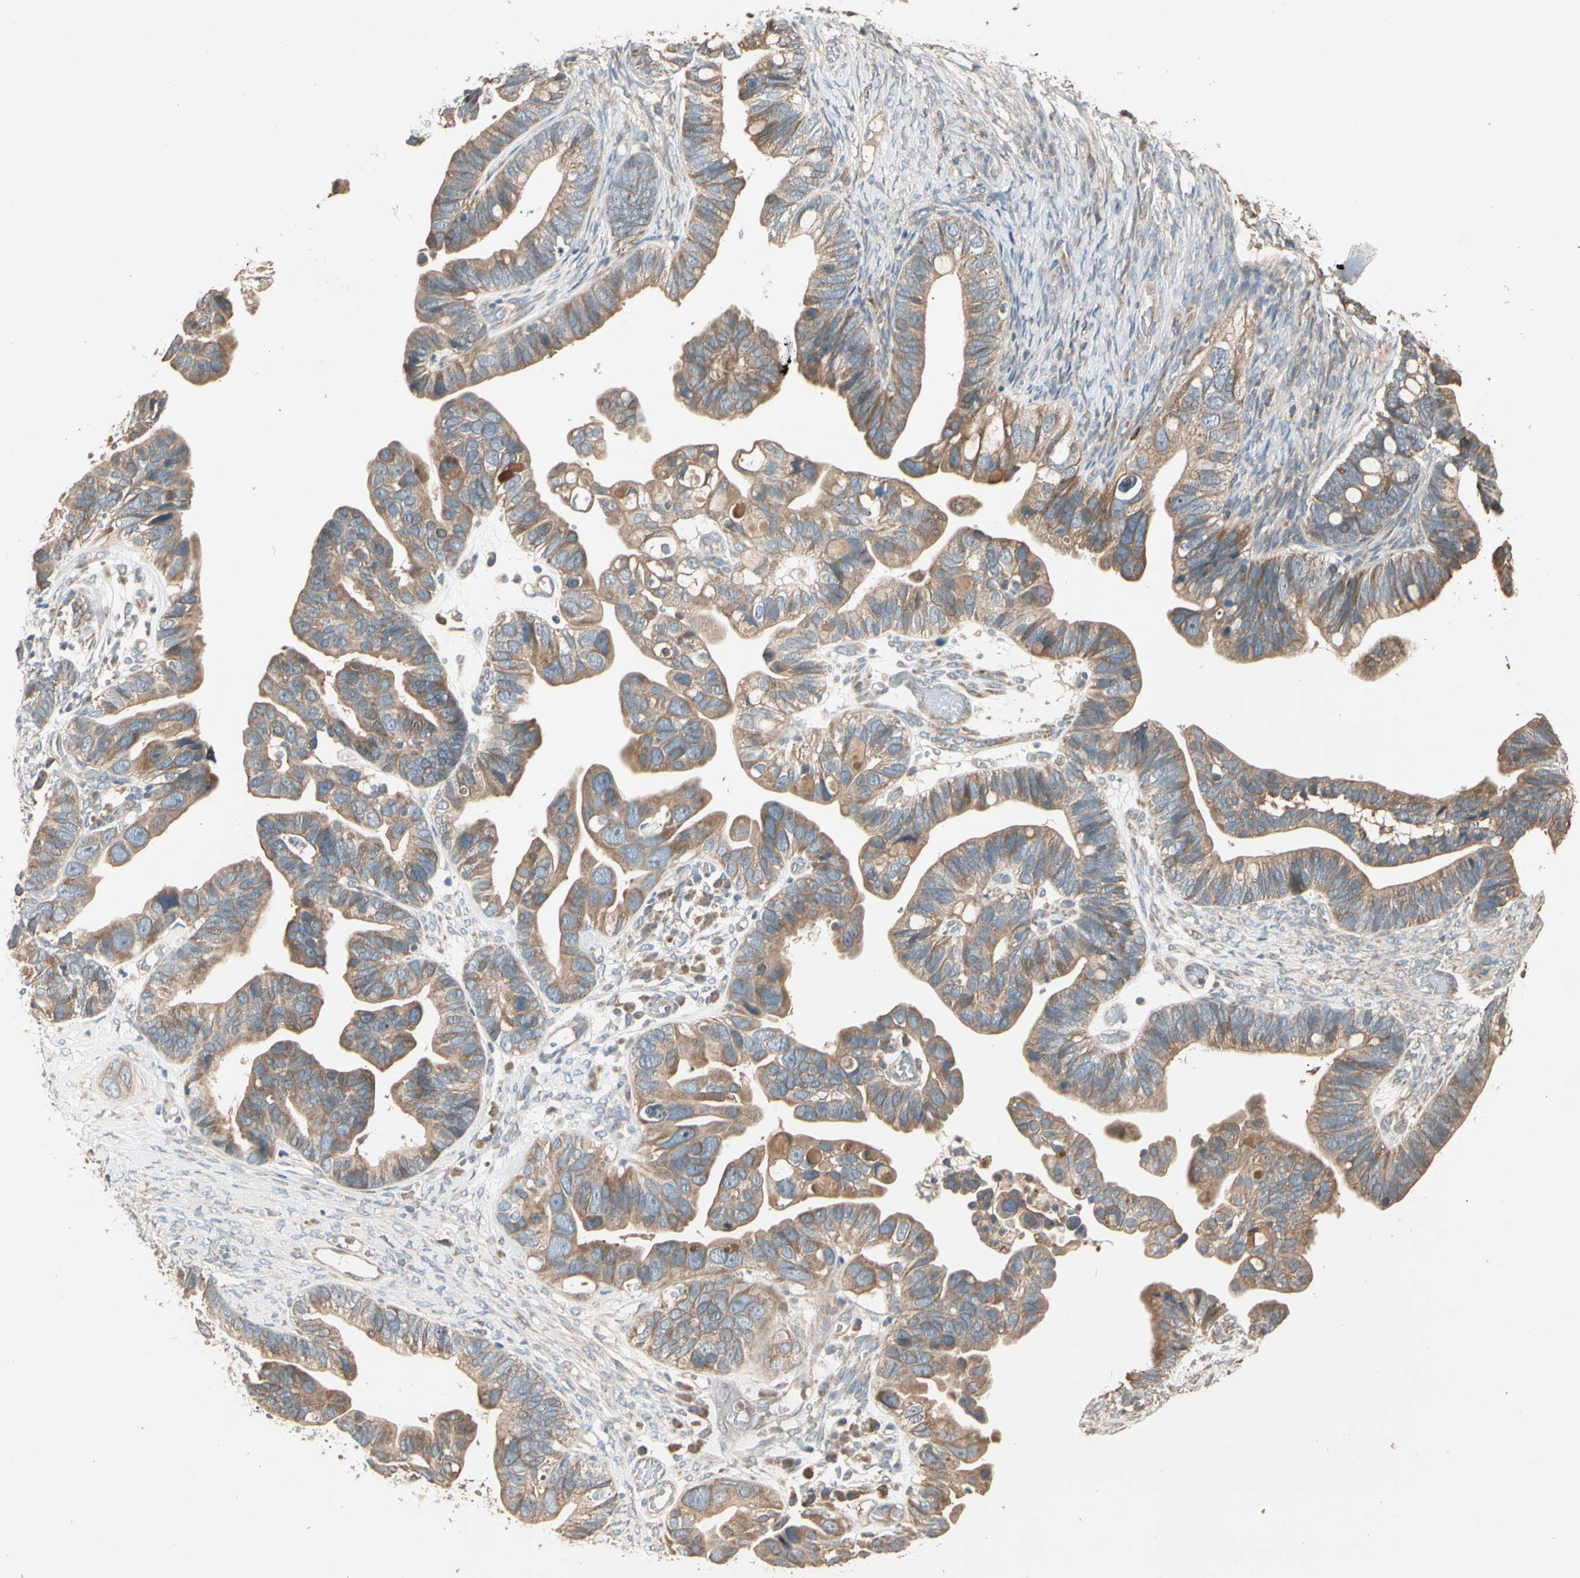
{"staining": {"intensity": "moderate", "quantity": ">75%", "location": "cytoplasmic/membranous"}, "tissue": "ovarian cancer", "cell_type": "Tumor cells", "image_type": "cancer", "snomed": [{"axis": "morphology", "description": "Cystadenocarcinoma, serous, NOS"}, {"axis": "topography", "description": "Ovary"}], "caption": "Protein staining of ovarian serous cystadenocarcinoma tissue shows moderate cytoplasmic/membranous expression in about >75% of tumor cells. The protein of interest is shown in brown color, while the nuclei are stained blue.", "gene": "TNFRSF21", "patient": {"sex": "female", "age": 56}}